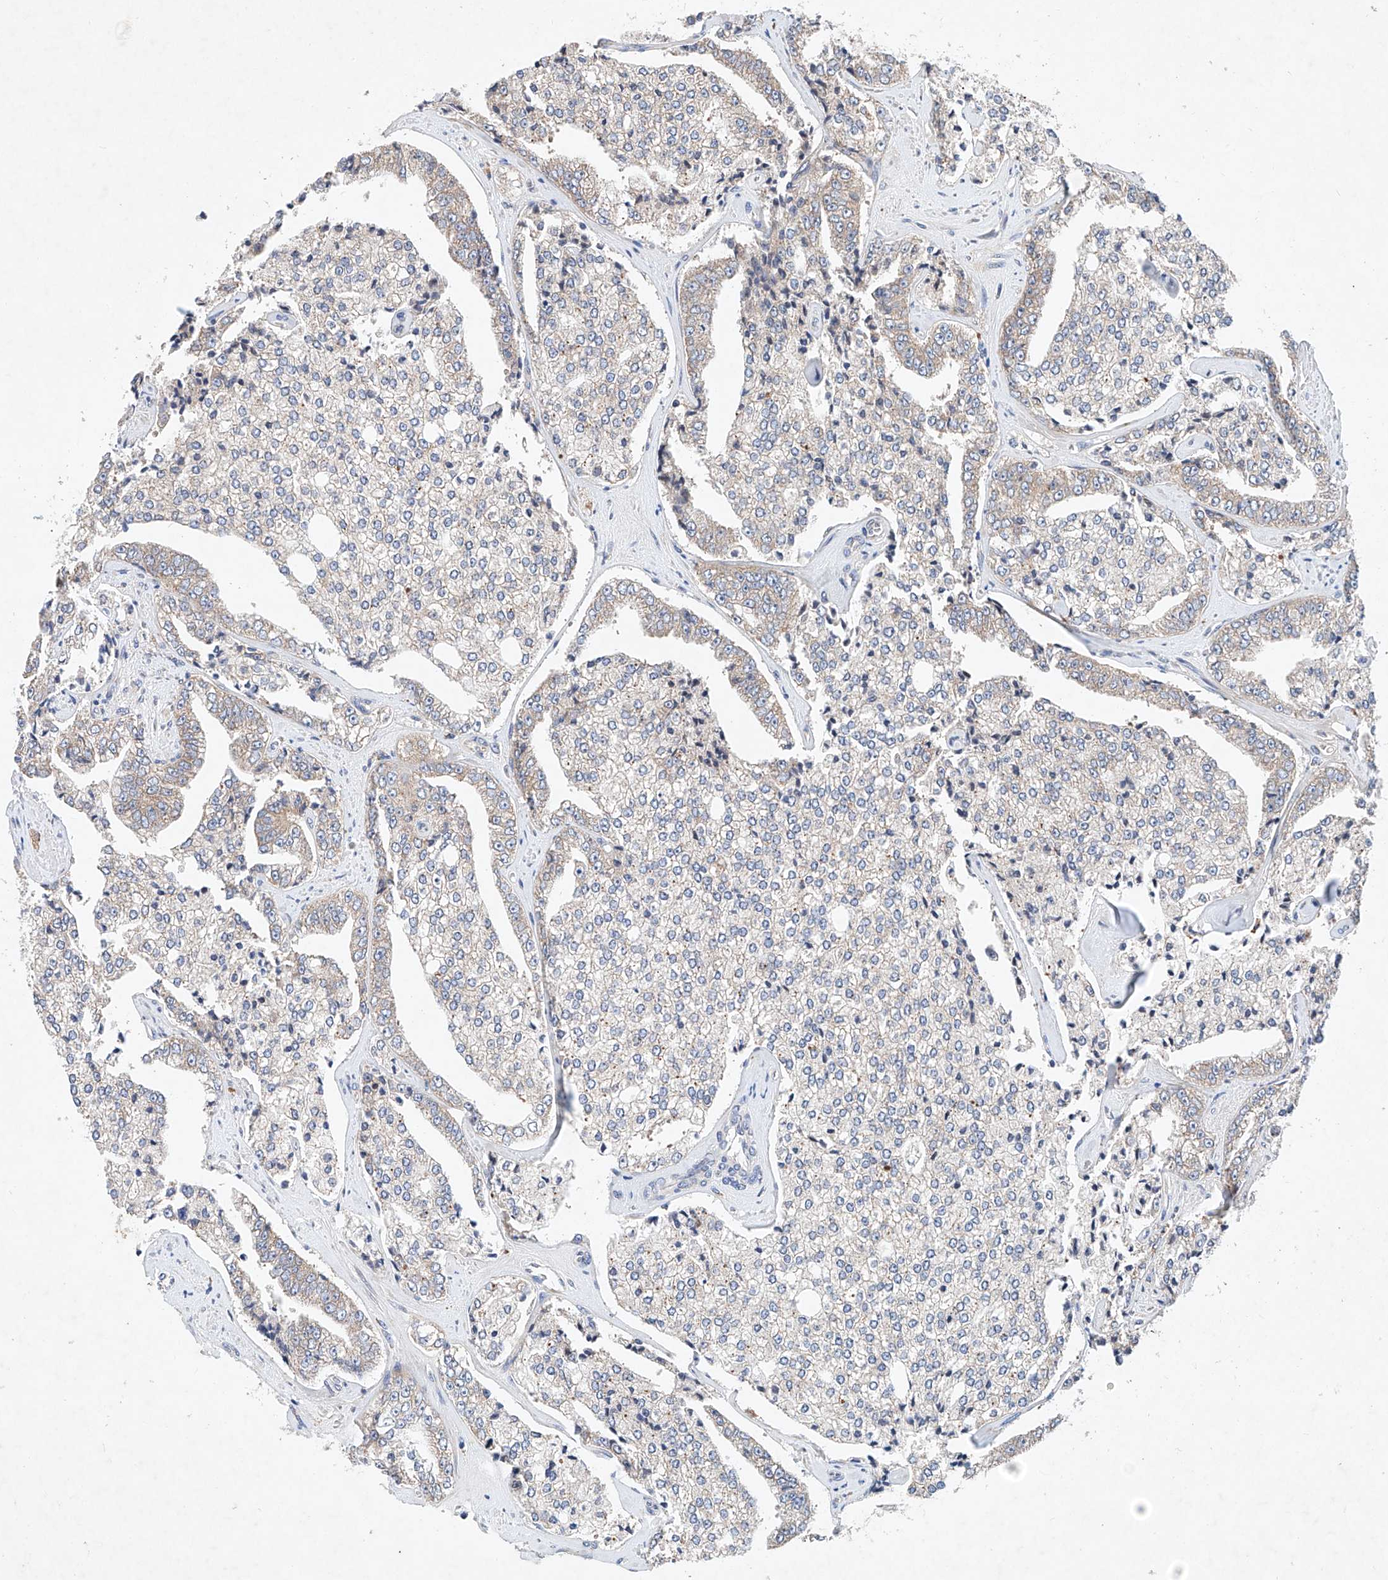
{"staining": {"intensity": "weak", "quantity": "<25%", "location": "cytoplasmic/membranous"}, "tissue": "prostate cancer", "cell_type": "Tumor cells", "image_type": "cancer", "snomed": [{"axis": "morphology", "description": "Adenocarcinoma, High grade"}, {"axis": "topography", "description": "Prostate"}], "caption": "An immunohistochemistry (IHC) image of prostate cancer (high-grade adenocarcinoma) is shown. There is no staining in tumor cells of prostate cancer (high-grade adenocarcinoma). Nuclei are stained in blue.", "gene": "FASTK", "patient": {"sex": "male", "age": 71}}